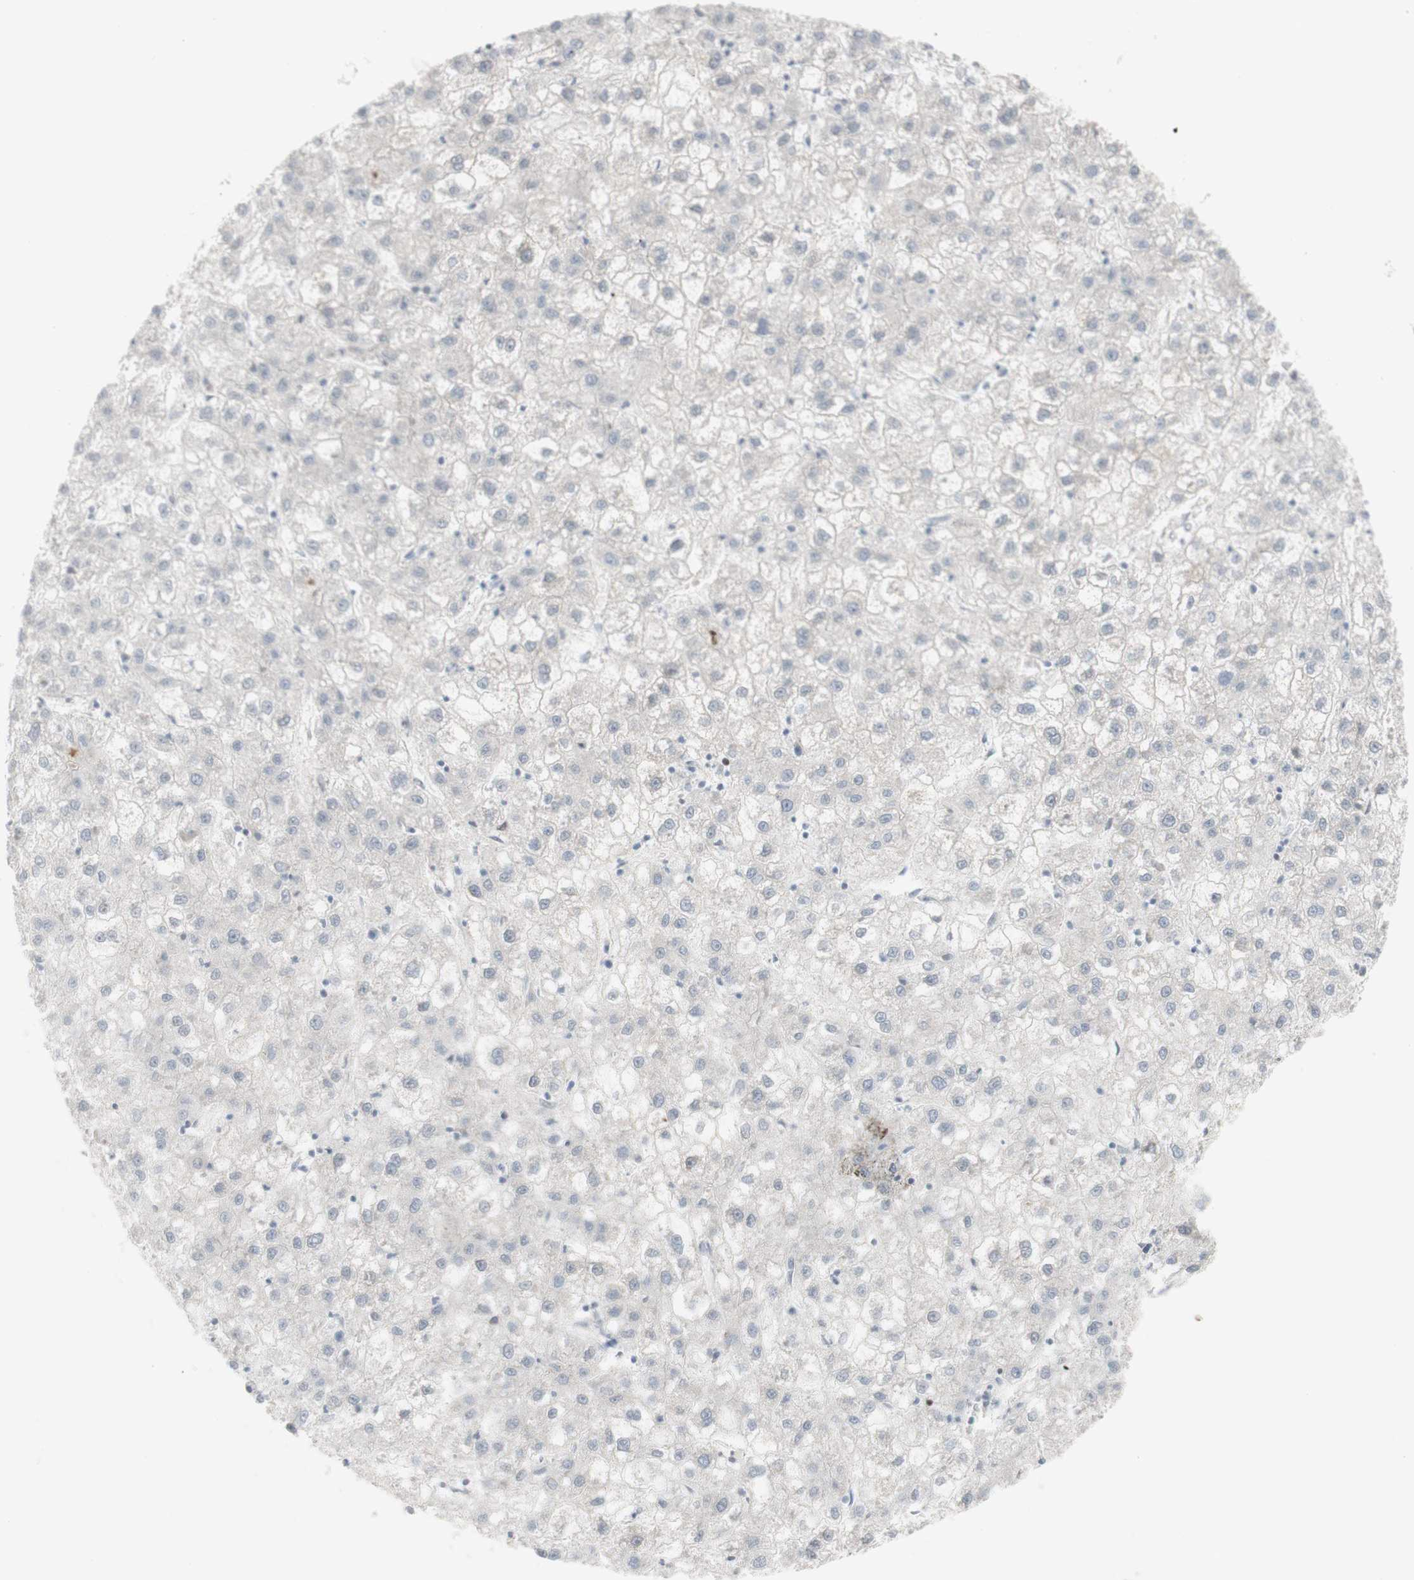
{"staining": {"intensity": "negative", "quantity": "none", "location": "none"}, "tissue": "liver cancer", "cell_type": "Tumor cells", "image_type": "cancer", "snomed": [{"axis": "morphology", "description": "Carcinoma, Hepatocellular, NOS"}, {"axis": "topography", "description": "Liver"}], "caption": "High power microscopy histopathology image of an immunohistochemistry (IHC) image of liver hepatocellular carcinoma, revealing no significant expression in tumor cells.", "gene": "C1orf116", "patient": {"sex": "male", "age": 72}}